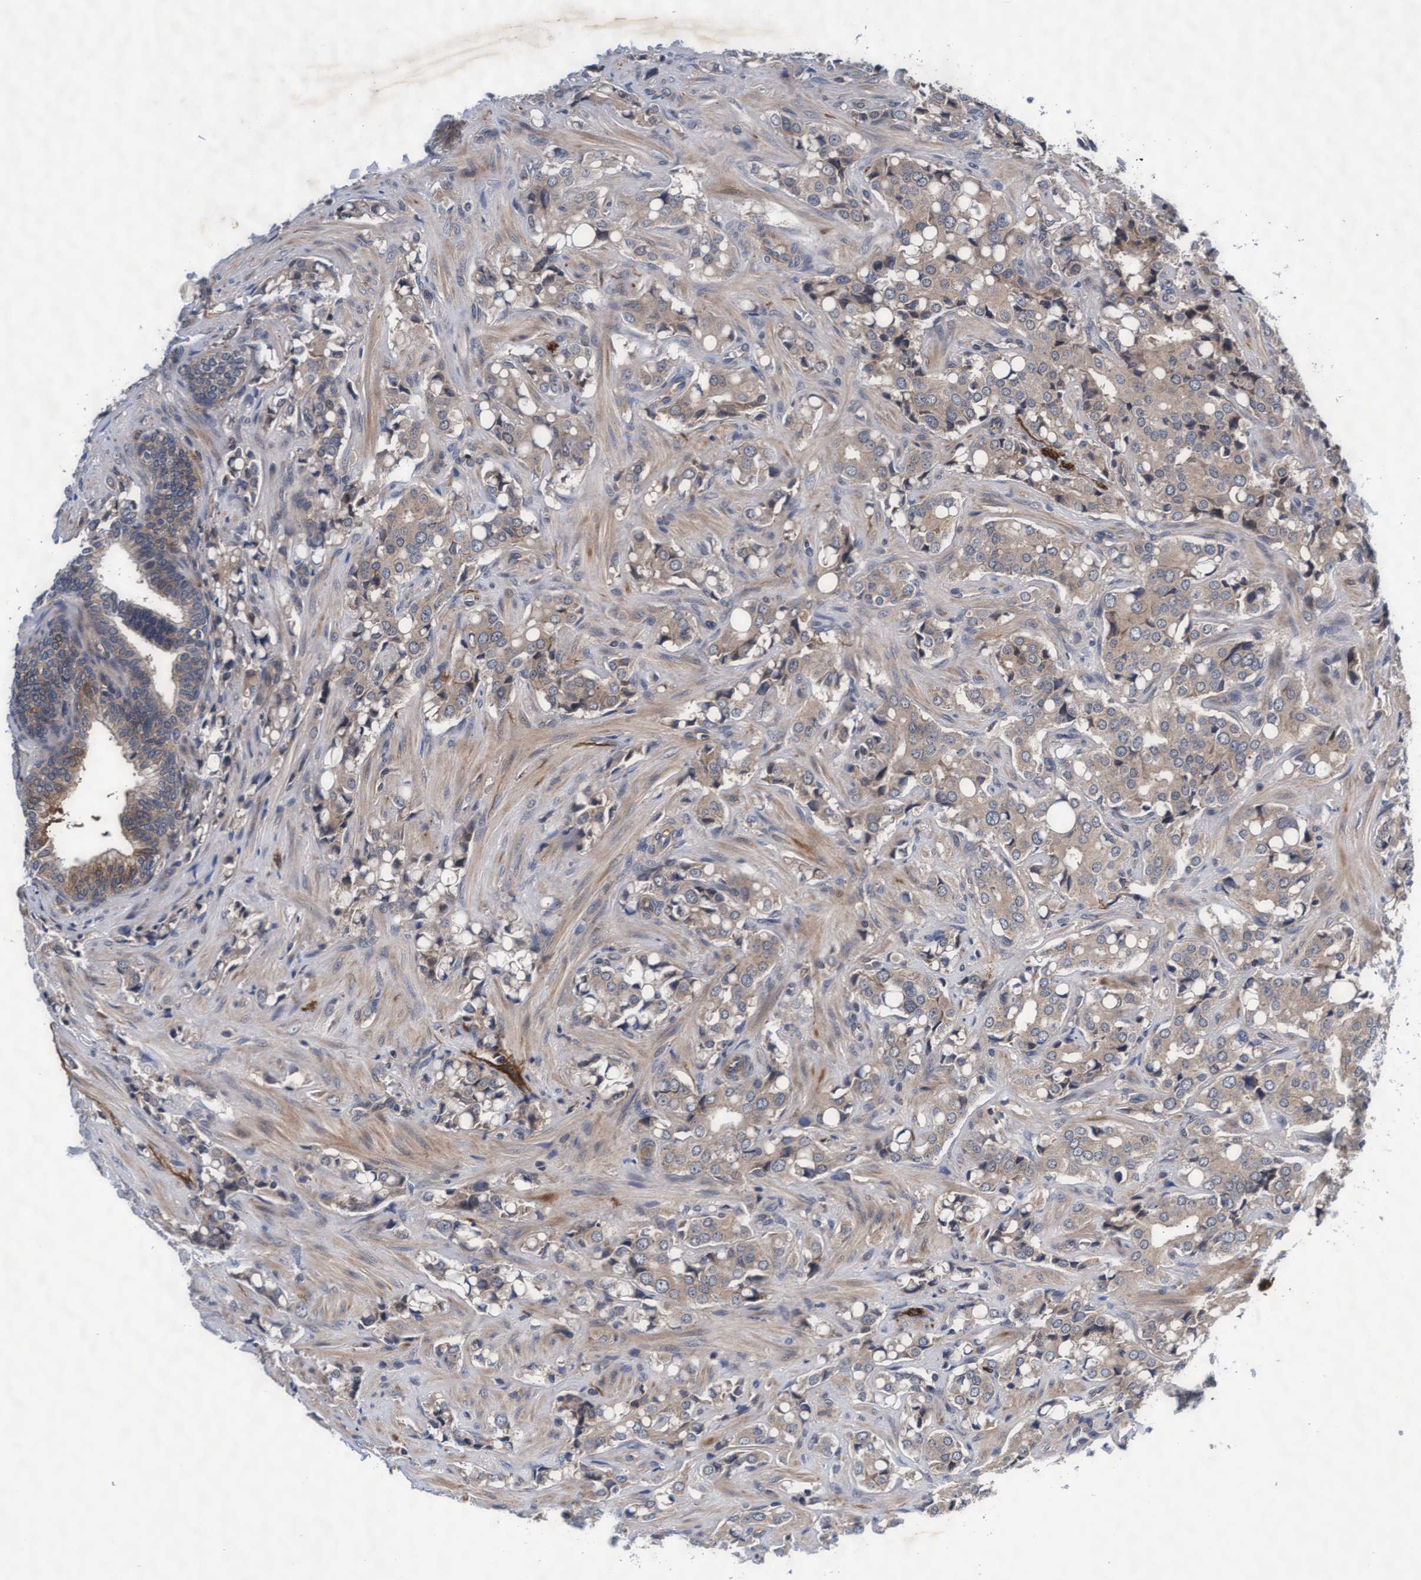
{"staining": {"intensity": "weak", "quantity": ">75%", "location": "cytoplasmic/membranous"}, "tissue": "prostate cancer", "cell_type": "Tumor cells", "image_type": "cancer", "snomed": [{"axis": "morphology", "description": "Adenocarcinoma, High grade"}, {"axis": "topography", "description": "Prostate"}], "caption": "The immunohistochemical stain labels weak cytoplasmic/membranous staining in tumor cells of prostate cancer tissue.", "gene": "EFCAB13", "patient": {"sex": "male", "age": 52}}